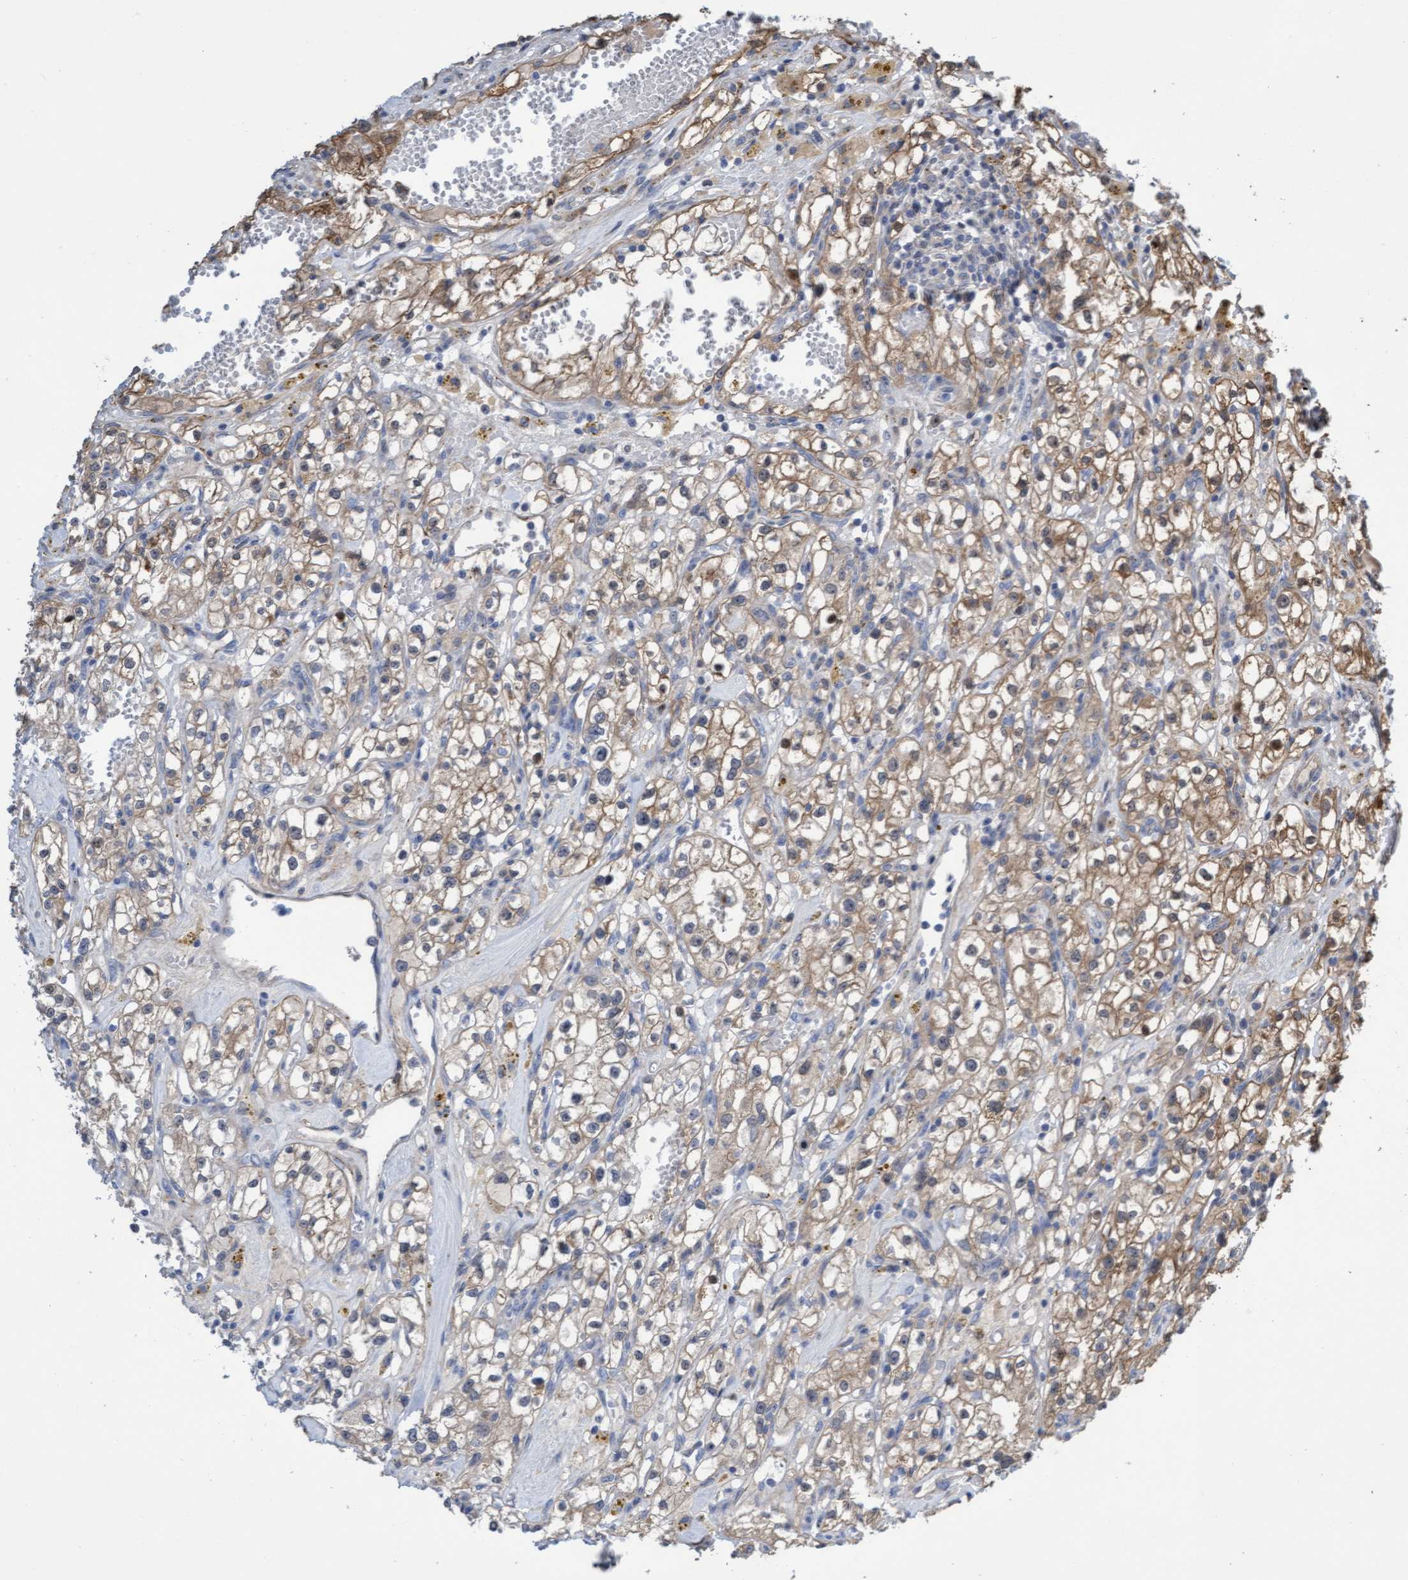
{"staining": {"intensity": "weak", "quantity": ">75%", "location": "cytoplasmic/membranous"}, "tissue": "renal cancer", "cell_type": "Tumor cells", "image_type": "cancer", "snomed": [{"axis": "morphology", "description": "Adenocarcinoma, NOS"}, {"axis": "topography", "description": "Kidney"}], "caption": "Renal cancer (adenocarcinoma) stained with IHC reveals weak cytoplasmic/membranous staining in about >75% of tumor cells. (Stains: DAB in brown, nuclei in blue, Microscopy: brightfield microscopy at high magnification).", "gene": "ITFG1", "patient": {"sex": "male", "age": 56}}